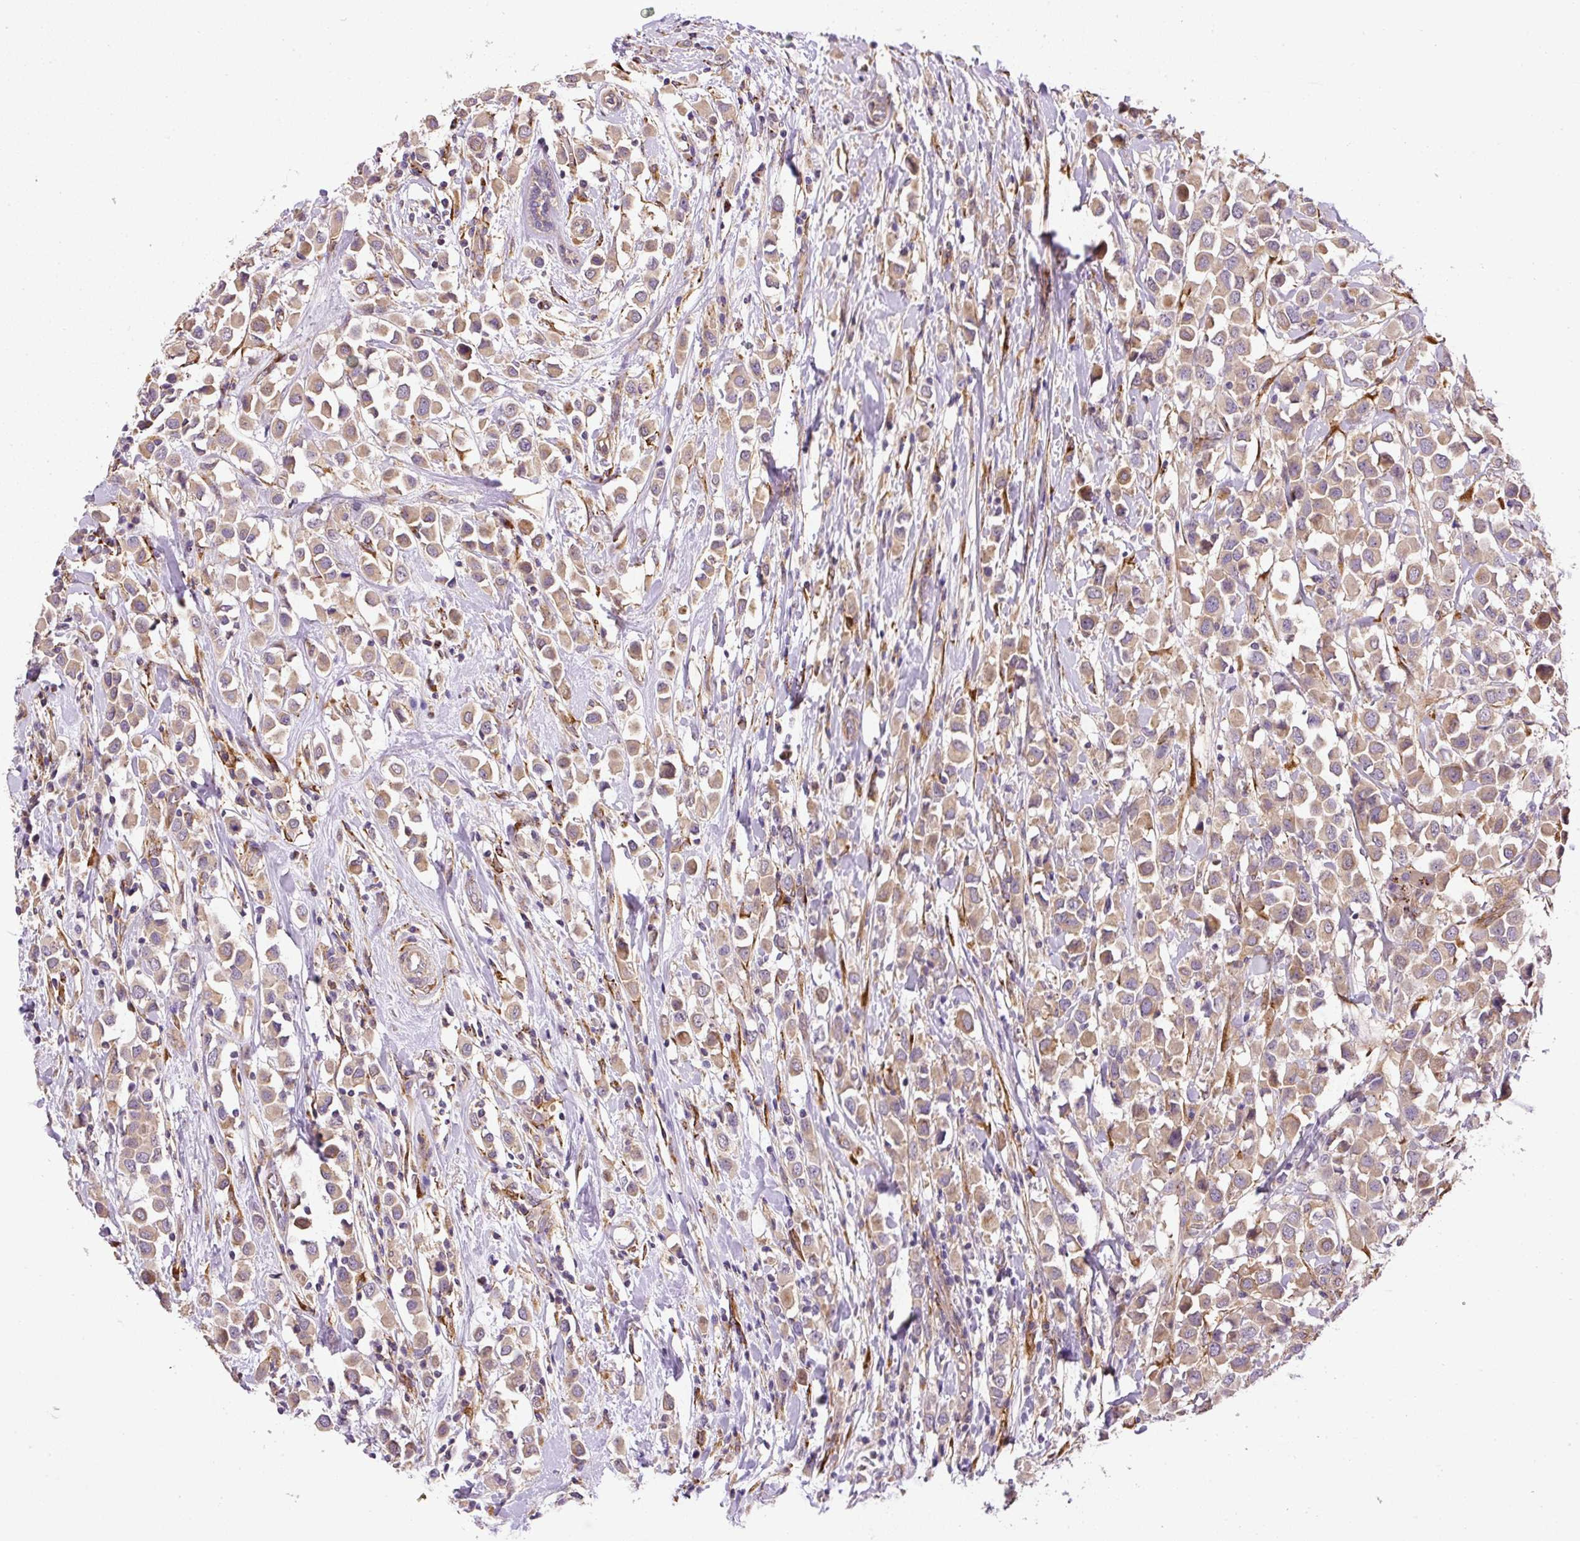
{"staining": {"intensity": "weak", "quantity": ">75%", "location": "cytoplasmic/membranous"}, "tissue": "breast cancer", "cell_type": "Tumor cells", "image_type": "cancer", "snomed": [{"axis": "morphology", "description": "Duct carcinoma"}, {"axis": "topography", "description": "Breast"}], "caption": "This image exhibits infiltrating ductal carcinoma (breast) stained with immunohistochemistry to label a protein in brown. The cytoplasmic/membranous of tumor cells show weak positivity for the protein. Nuclei are counter-stained blue.", "gene": "RNF170", "patient": {"sex": "female", "age": 61}}